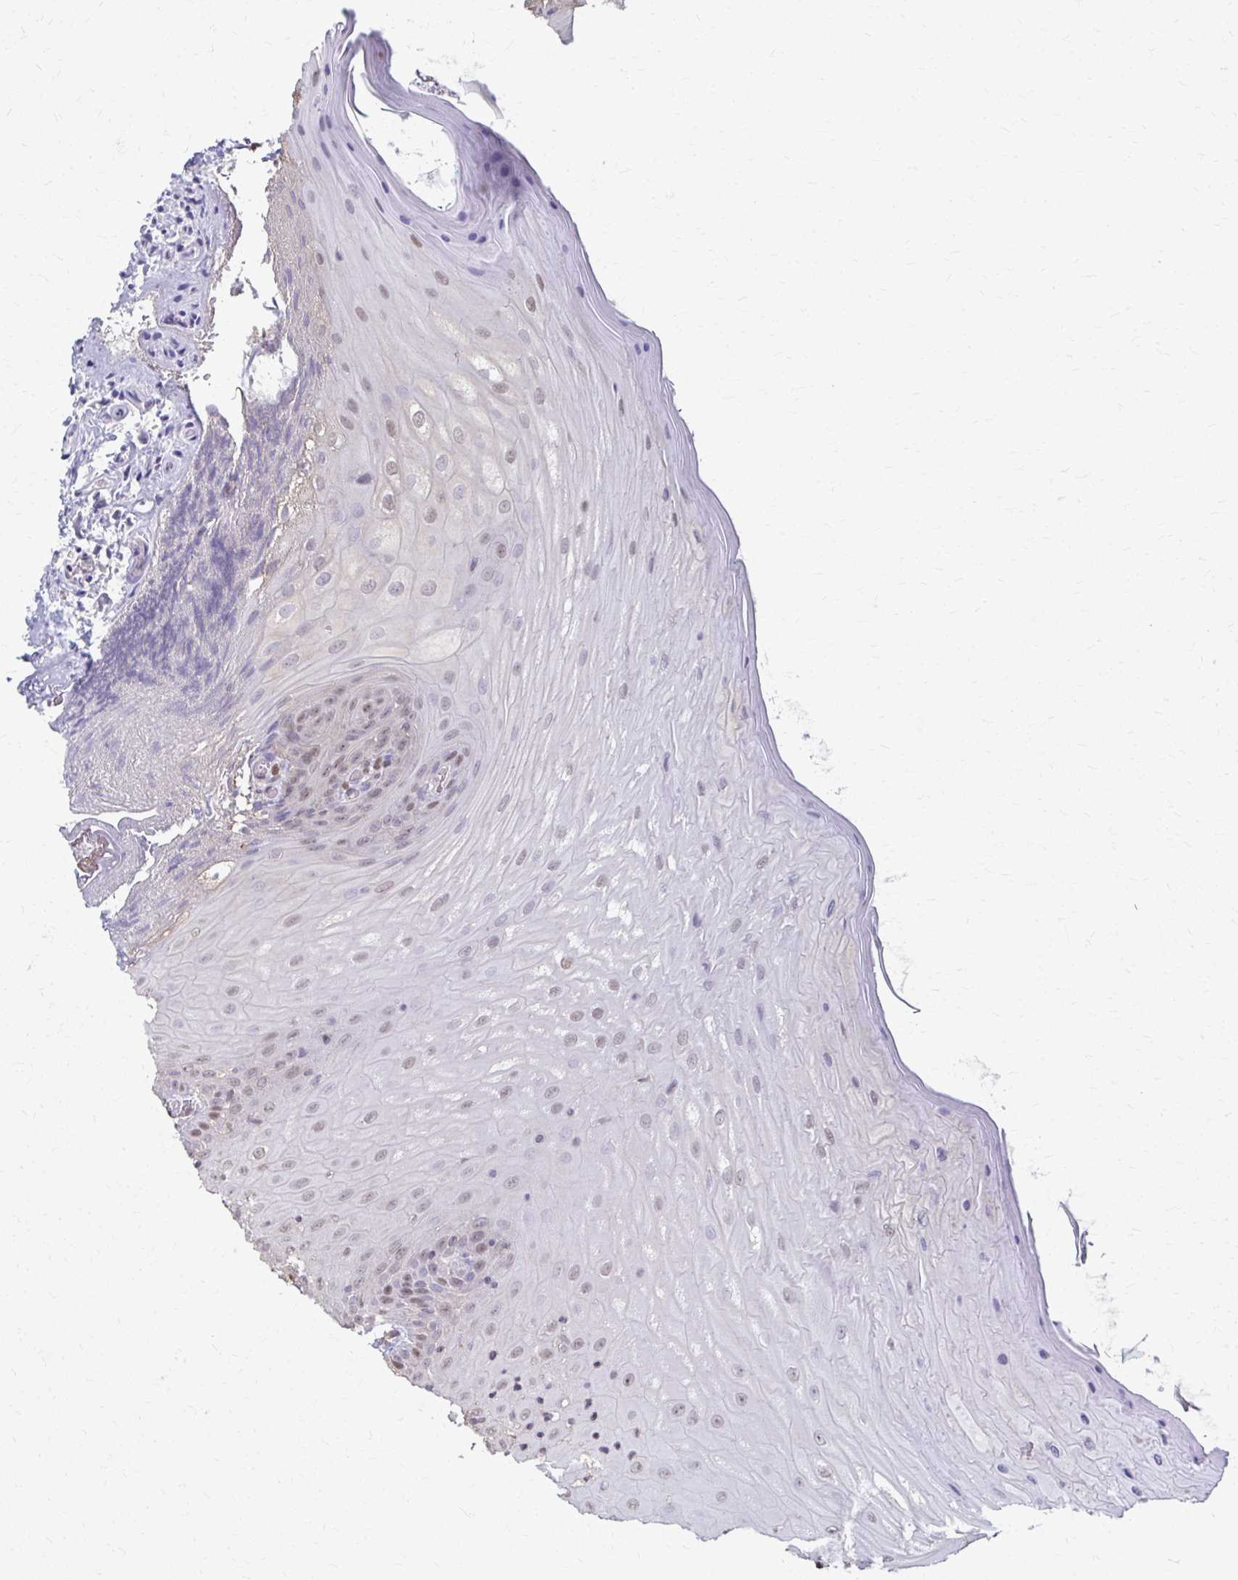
{"staining": {"intensity": "moderate", "quantity": "<25%", "location": "nuclear"}, "tissue": "oral mucosa", "cell_type": "Squamous epithelial cells", "image_type": "normal", "snomed": [{"axis": "morphology", "description": "Normal tissue, NOS"}, {"axis": "topography", "description": "Oral tissue"}, {"axis": "topography", "description": "Tounge, NOS"}, {"axis": "topography", "description": "Head-Neck"}], "caption": "DAB (3,3'-diaminobenzidine) immunohistochemical staining of unremarkable oral mucosa displays moderate nuclear protein staining in approximately <25% of squamous epithelial cells. (Brightfield microscopy of DAB IHC at high magnification).", "gene": "ING4", "patient": {"sex": "female", "age": 84}}